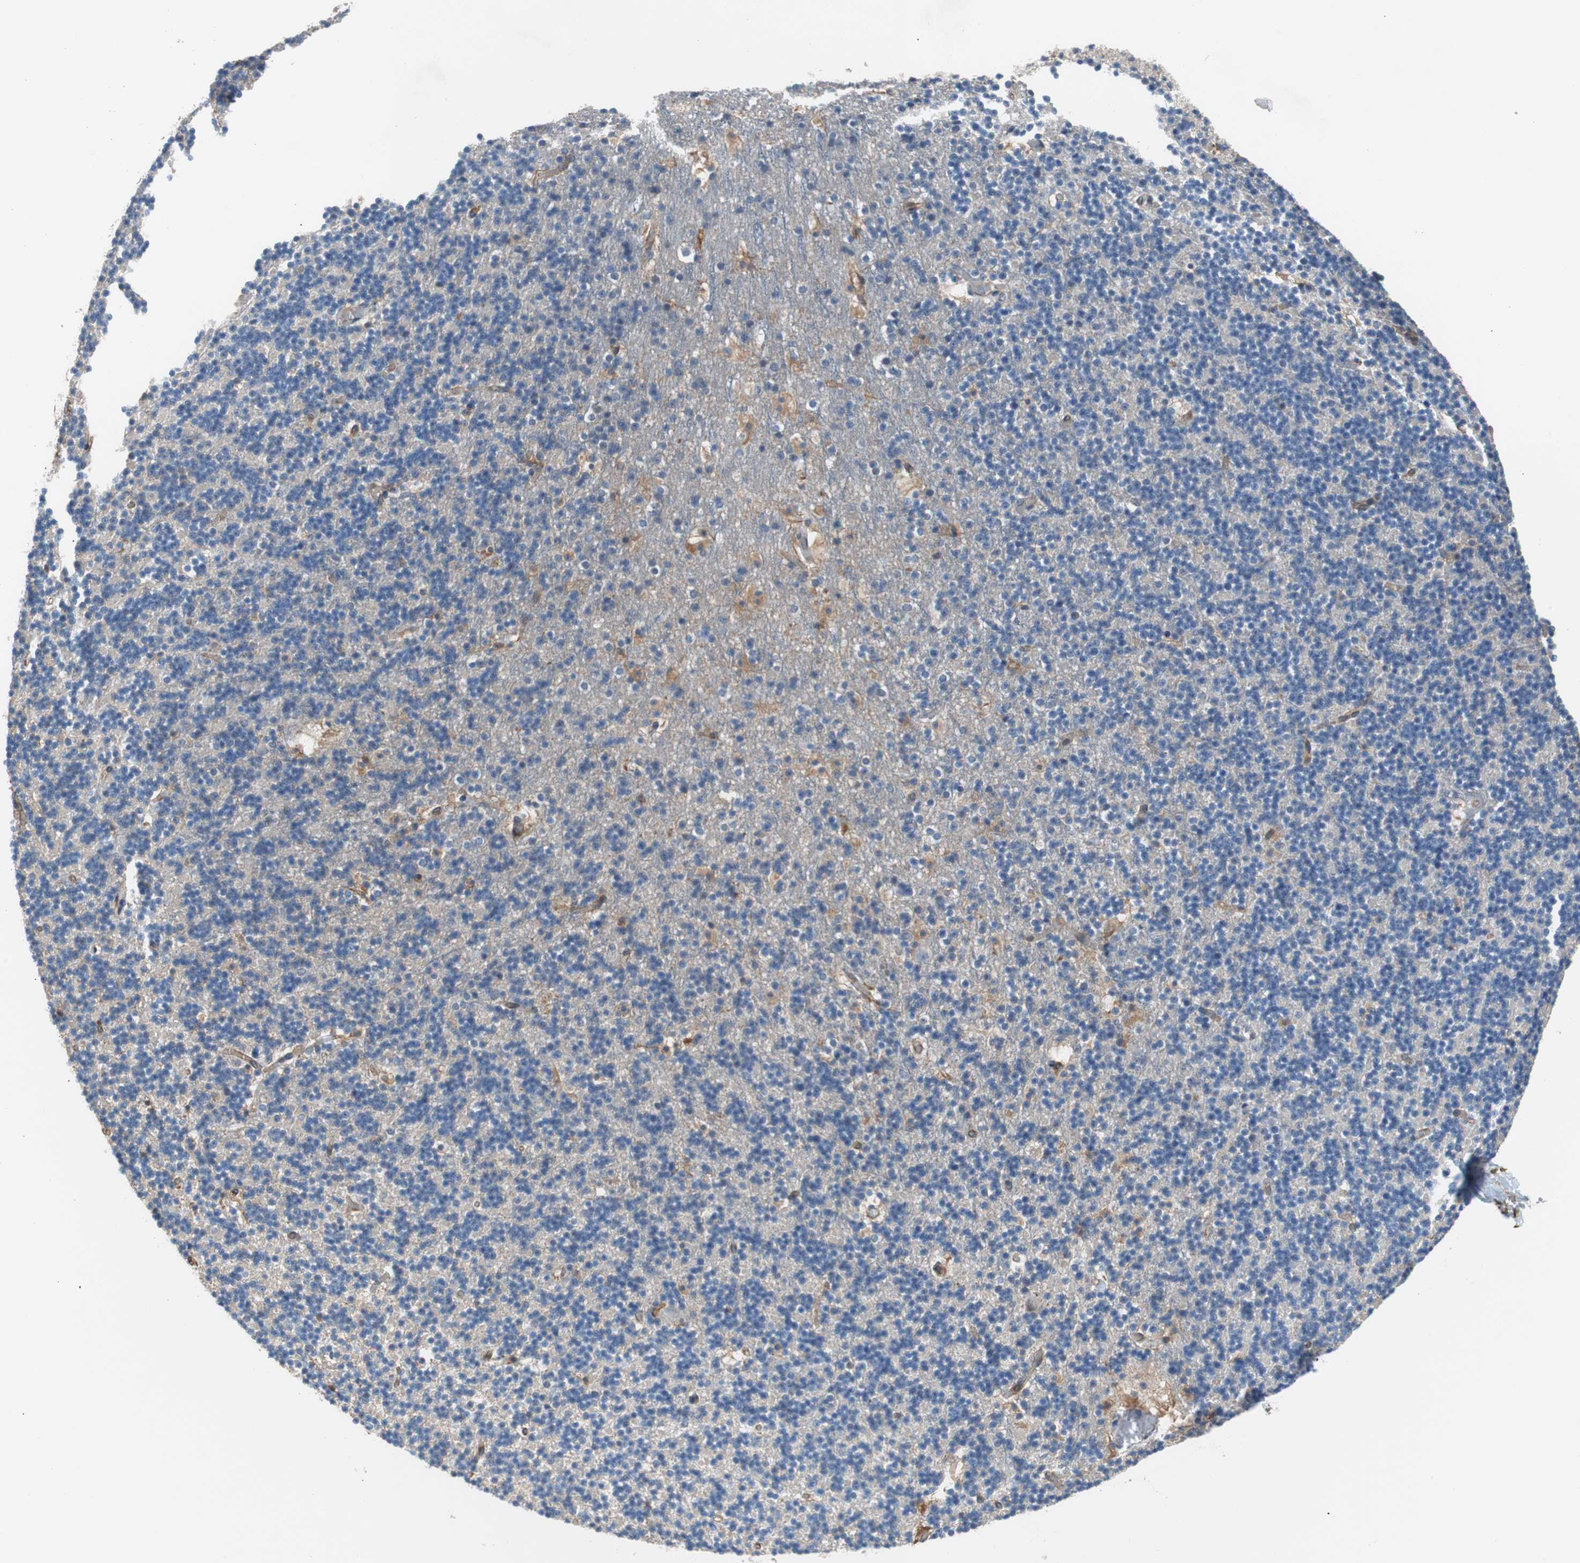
{"staining": {"intensity": "negative", "quantity": "none", "location": "none"}, "tissue": "cerebellum", "cell_type": "Cells in granular layer", "image_type": "normal", "snomed": [{"axis": "morphology", "description": "Normal tissue, NOS"}, {"axis": "topography", "description": "Cerebellum"}], "caption": "IHC of normal human cerebellum reveals no staining in cells in granular layer.", "gene": "KIF3B", "patient": {"sex": "male", "age": 45}}